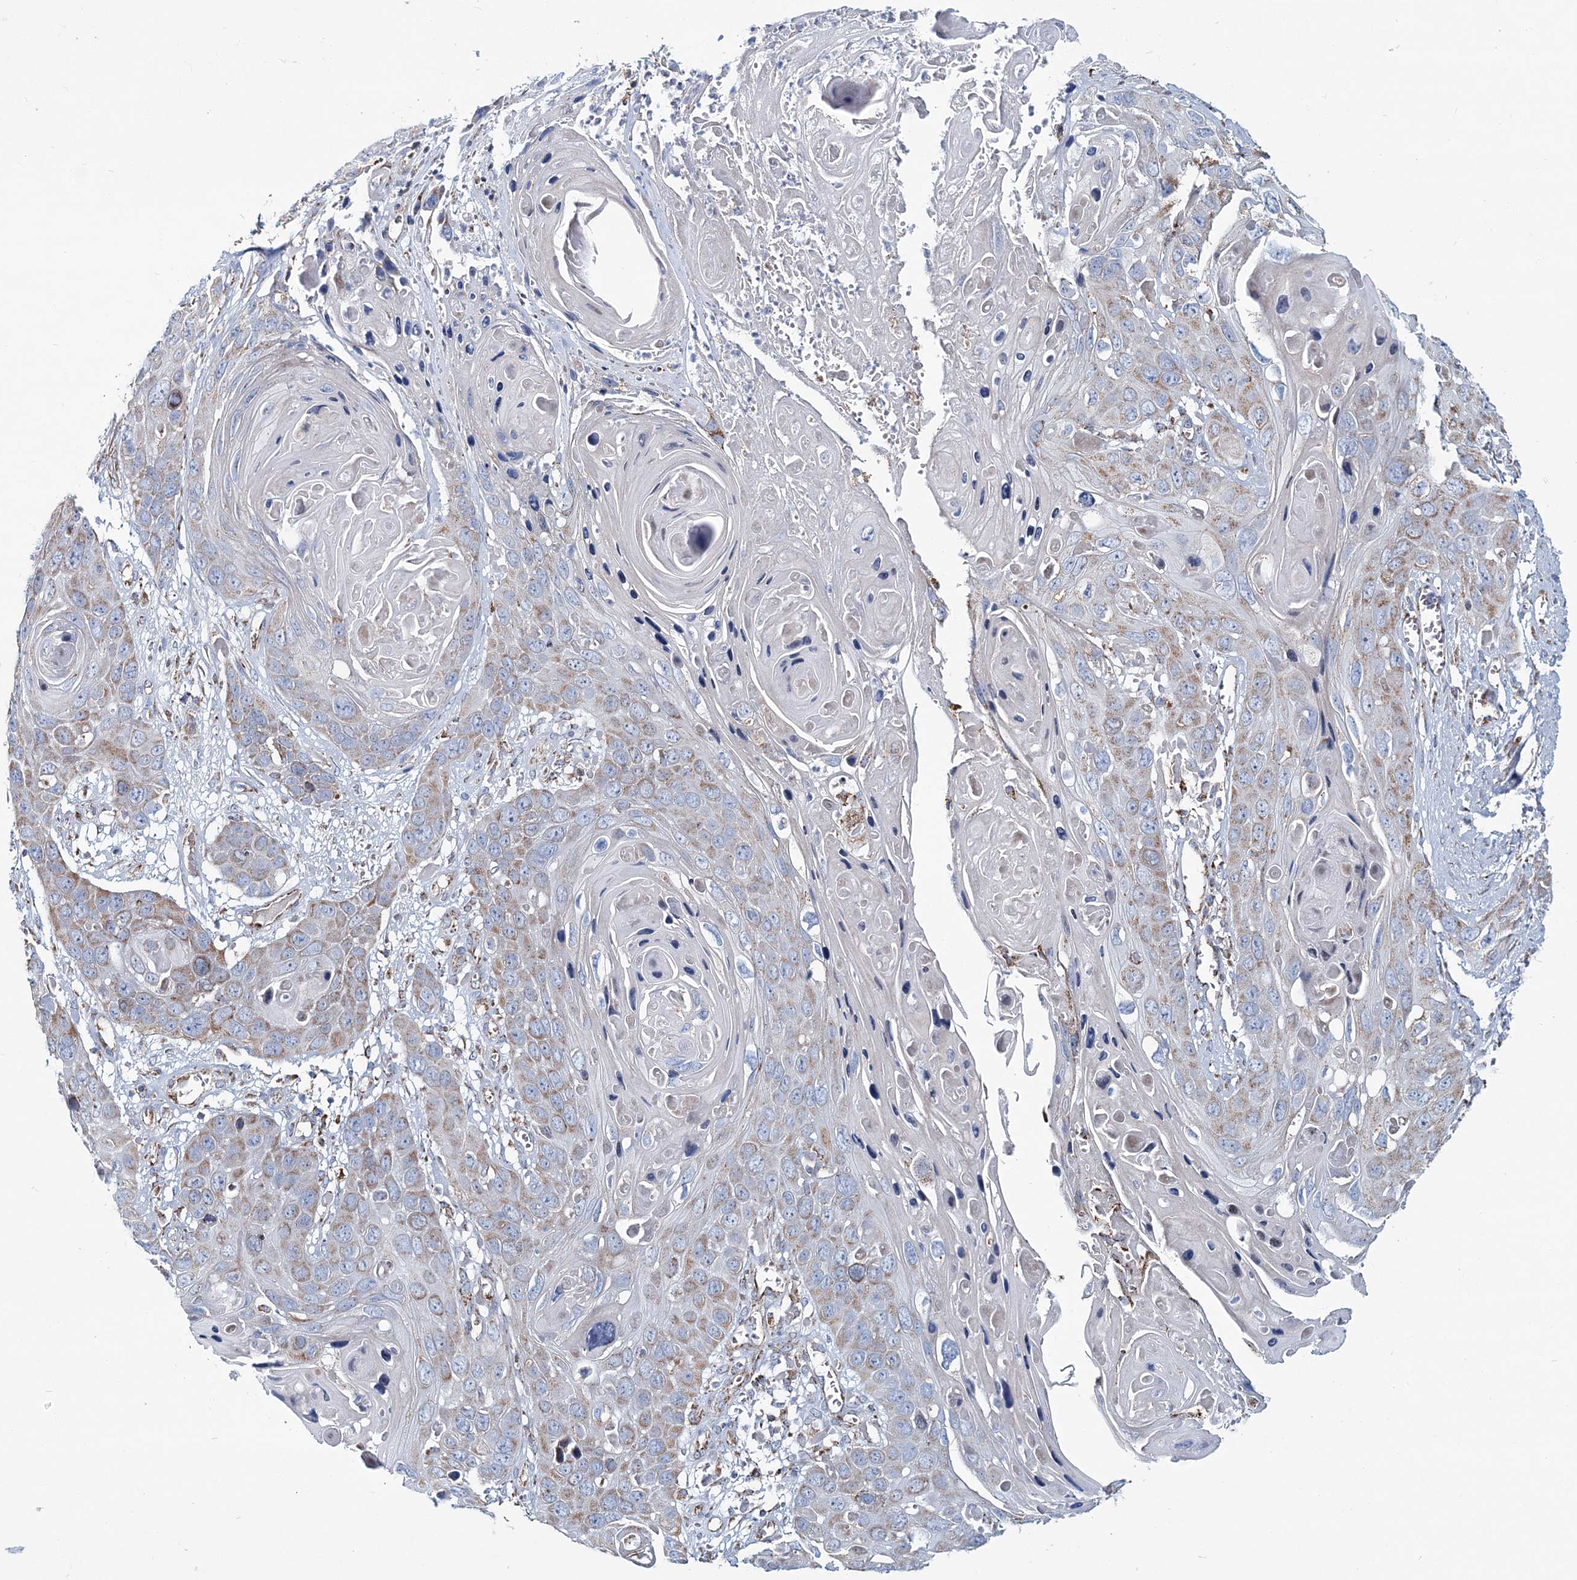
{"staining": {"intensity": "moderate", "quantity": ">75%", "location": "cytoplasmic/membranous"}, "tissue": "skin cancer", "cell_type": "Tumor cells", "image_type": "cancer", "snomed": [{"axis": "morphology", "description": "Squamous cell carcinoma, NOS"}, {"axis": "topography", "description": "Skin"}], "caption": "This is a photomicrograph of IHC staining of skin cancer, which shows moderate expression in the cytoplasmic/membranous of tumor cells.", "gene": "ARHGAP6", "patient": {"sex": "male", "age": 55}}